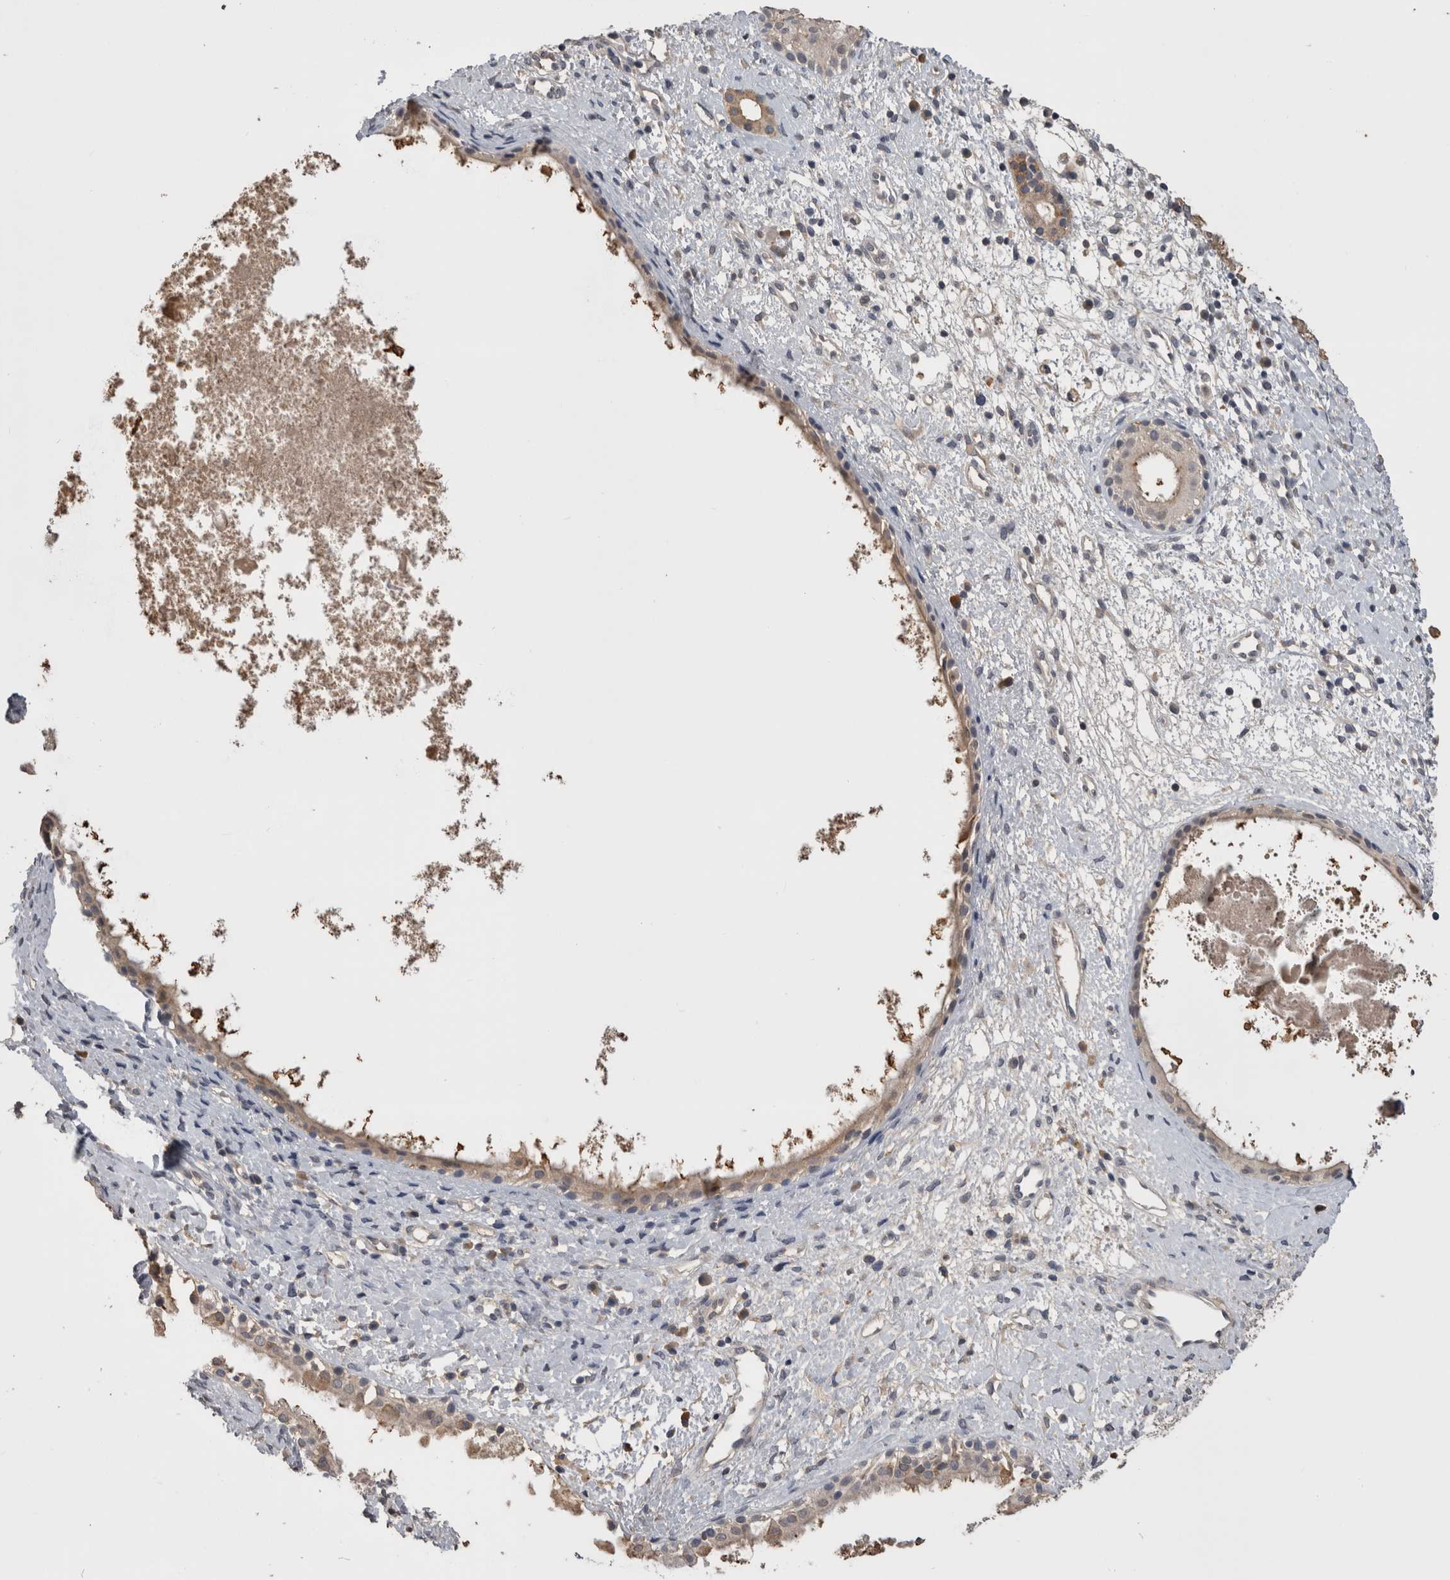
{"staining": {"intensity": "weak", "quantity": ">75%", "location": "cytoplasmic/membranous"}, "tissue": "nasopharynx", "cell_type": "Respiratory epithelial cells", "image_type": "normal", "snomed": [{"axis": "morphology", "description": "Normal tissue, NOS"}, {"axis": "topography", "description": "Nasopharynx"}], "caption": "The image exhibits immunohistochemical staining of normal nasopharynx. There is weak cytoplasmic/membranous positivity is appreciated in about >75% of respiratory epithelial cells.", "gene": "ANXA13", "patient": {"sex": "male", "age": 22}}